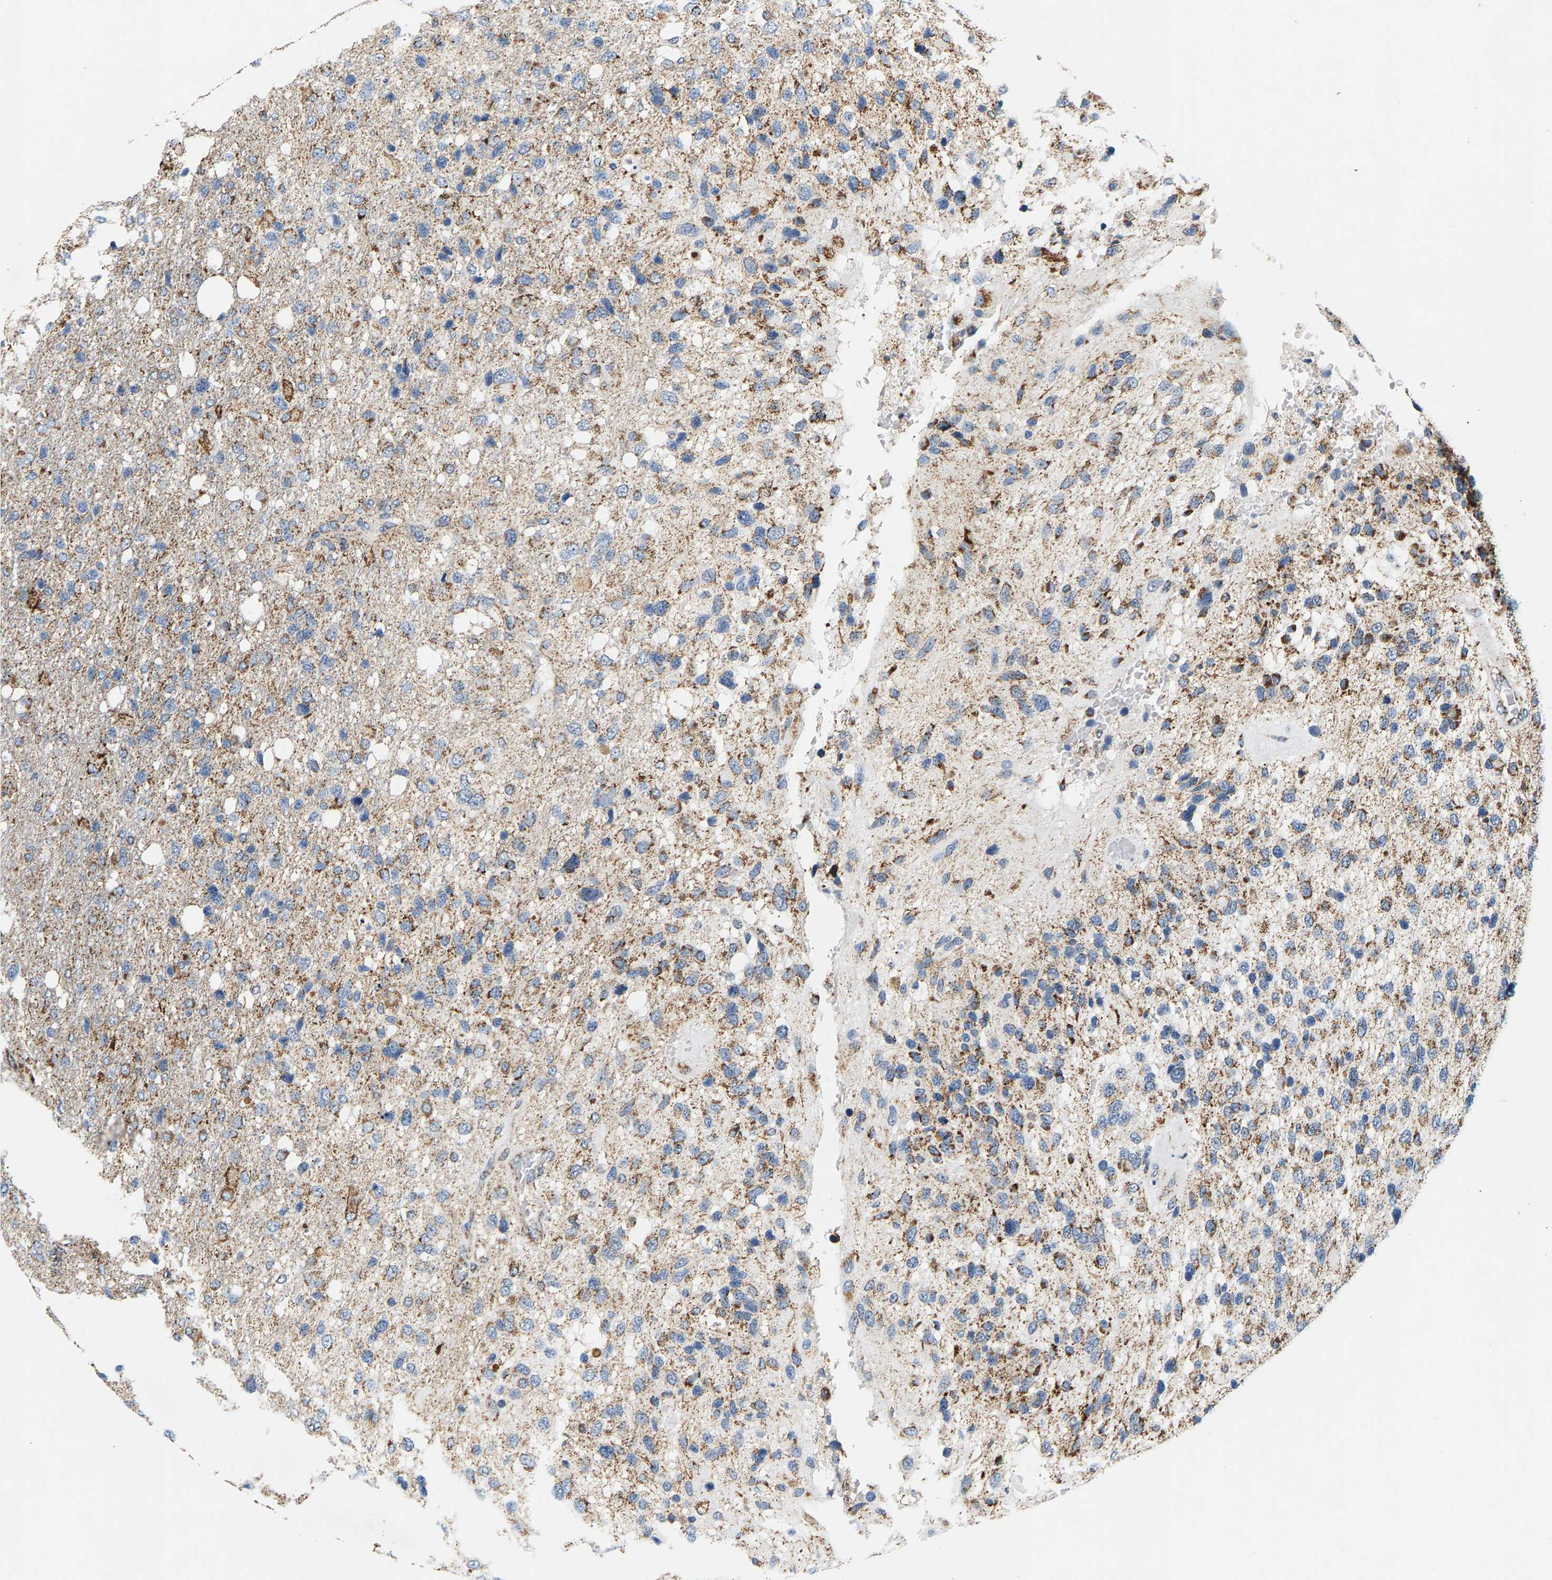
{"staining": {"intensity": "moderate", "quantity": ">75%", "location": "cytoplasmic/membranous"}, "tissue": "glioma", "cell_type": "Tumor cells", "image_type": "cancer", "snomed": [{"axis": "morphology", "description": "Glioma, malignant, High grade"}, {"axis": "topography", "description": "Brain"}], "caption": "Immunohistochemical staining of malignant high-grade glioma shows moderate cytoplasmic/membranous protein positivity in approximately >75% of tumor cells. The protein is shown in brown color, while the nuclei are stained blue.", "gene": "PDE1A", "patient": {"sex": "female", "age": 58}}